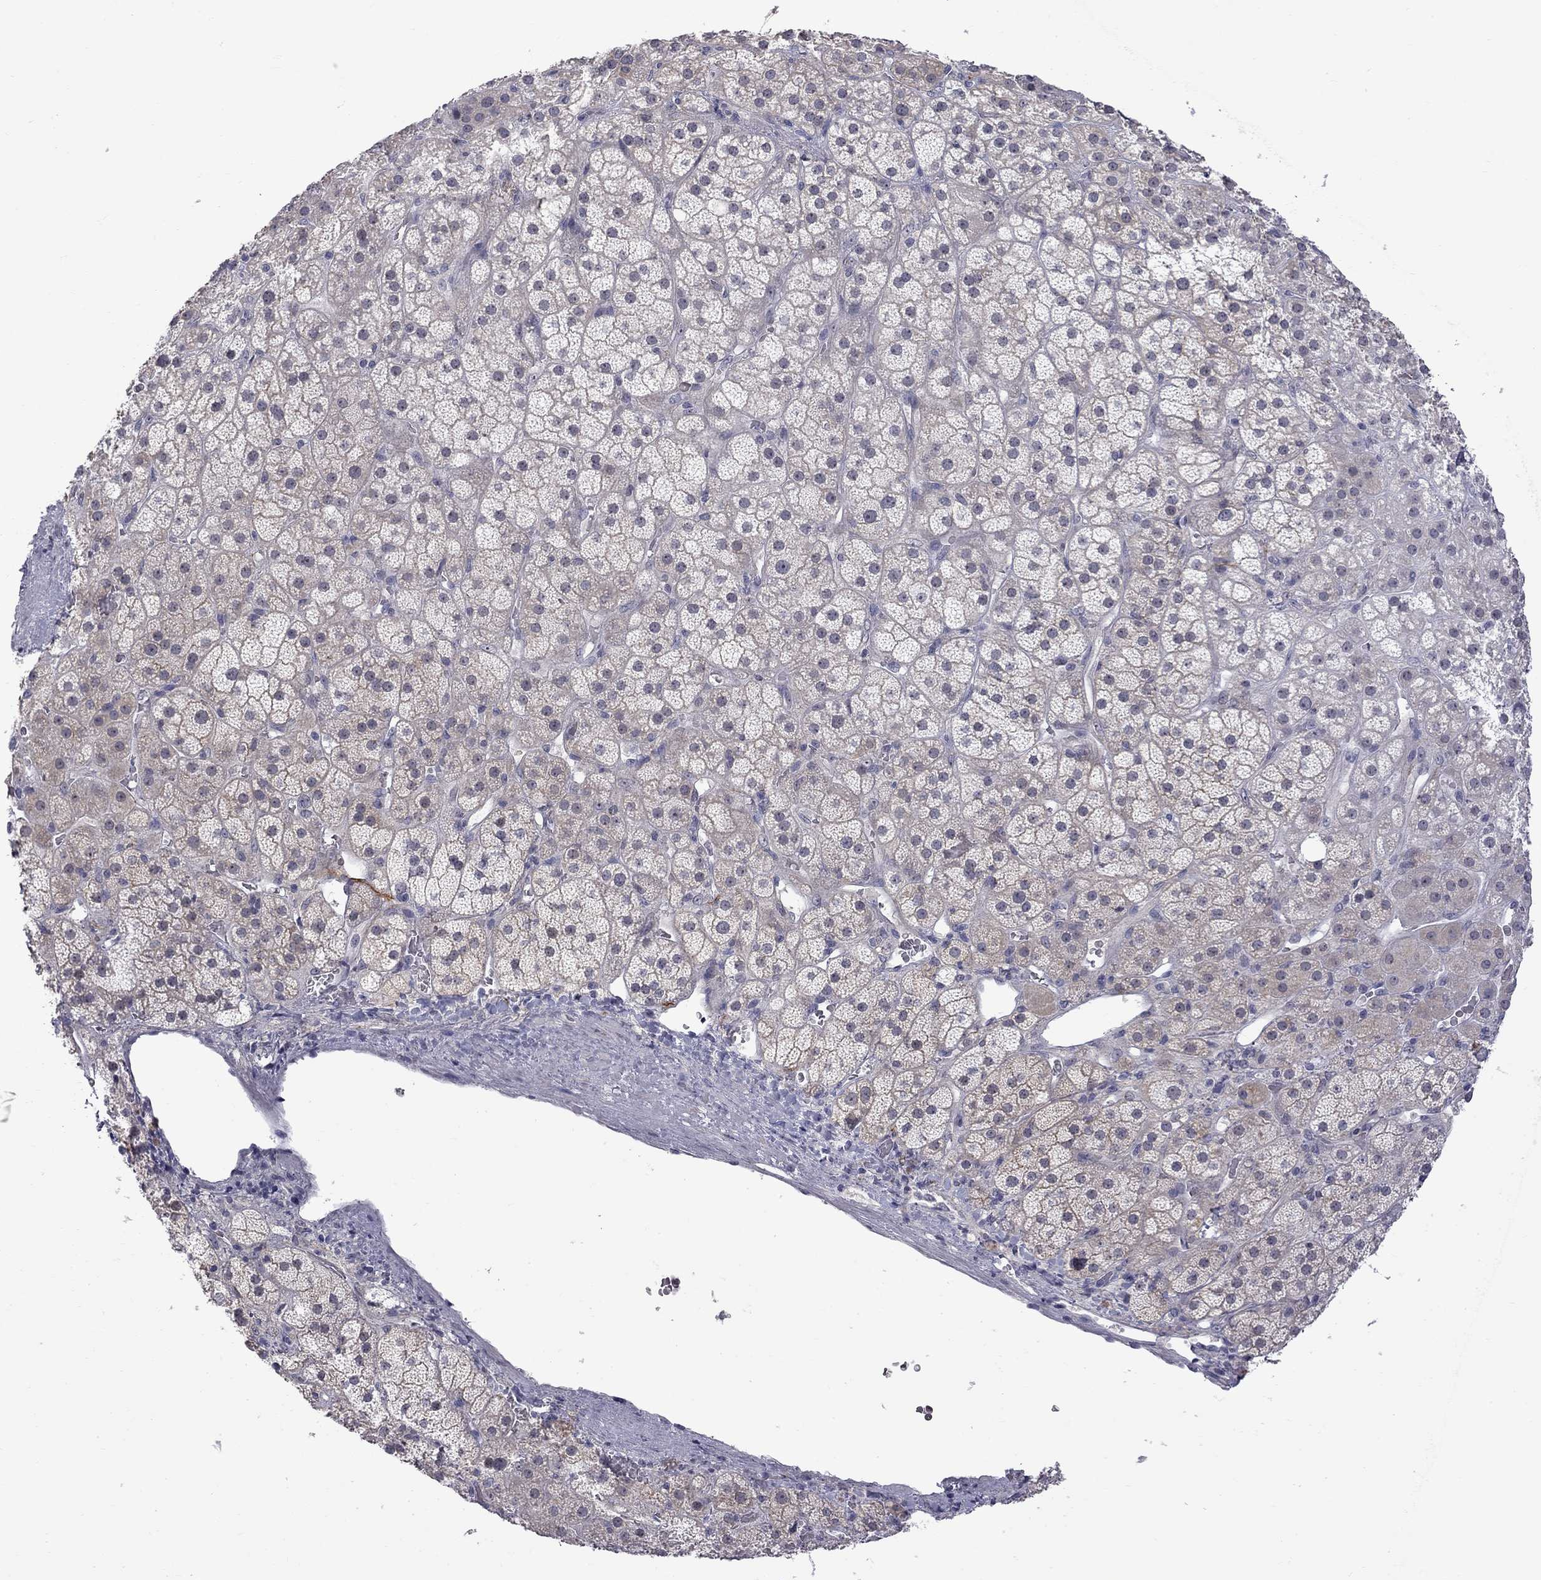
{"staining": {"intensity": "weak", "quantity": "<25%", "location": "cytoplasmic/membranous"}, "tissue": "adrenal gland", "cell_type": "Glandular cells", "image_type": "normal", "snomed": [{"axis": "morphology", "description": "Normal tissue, NOS"}, {"axis": "topography", "description": "Adrenal gland"}], "caption": "There is no significant staining in glandular cells of adrenal gland.", "gene": "GSG1L", "patient": {"sex": "male", "age": 57}}